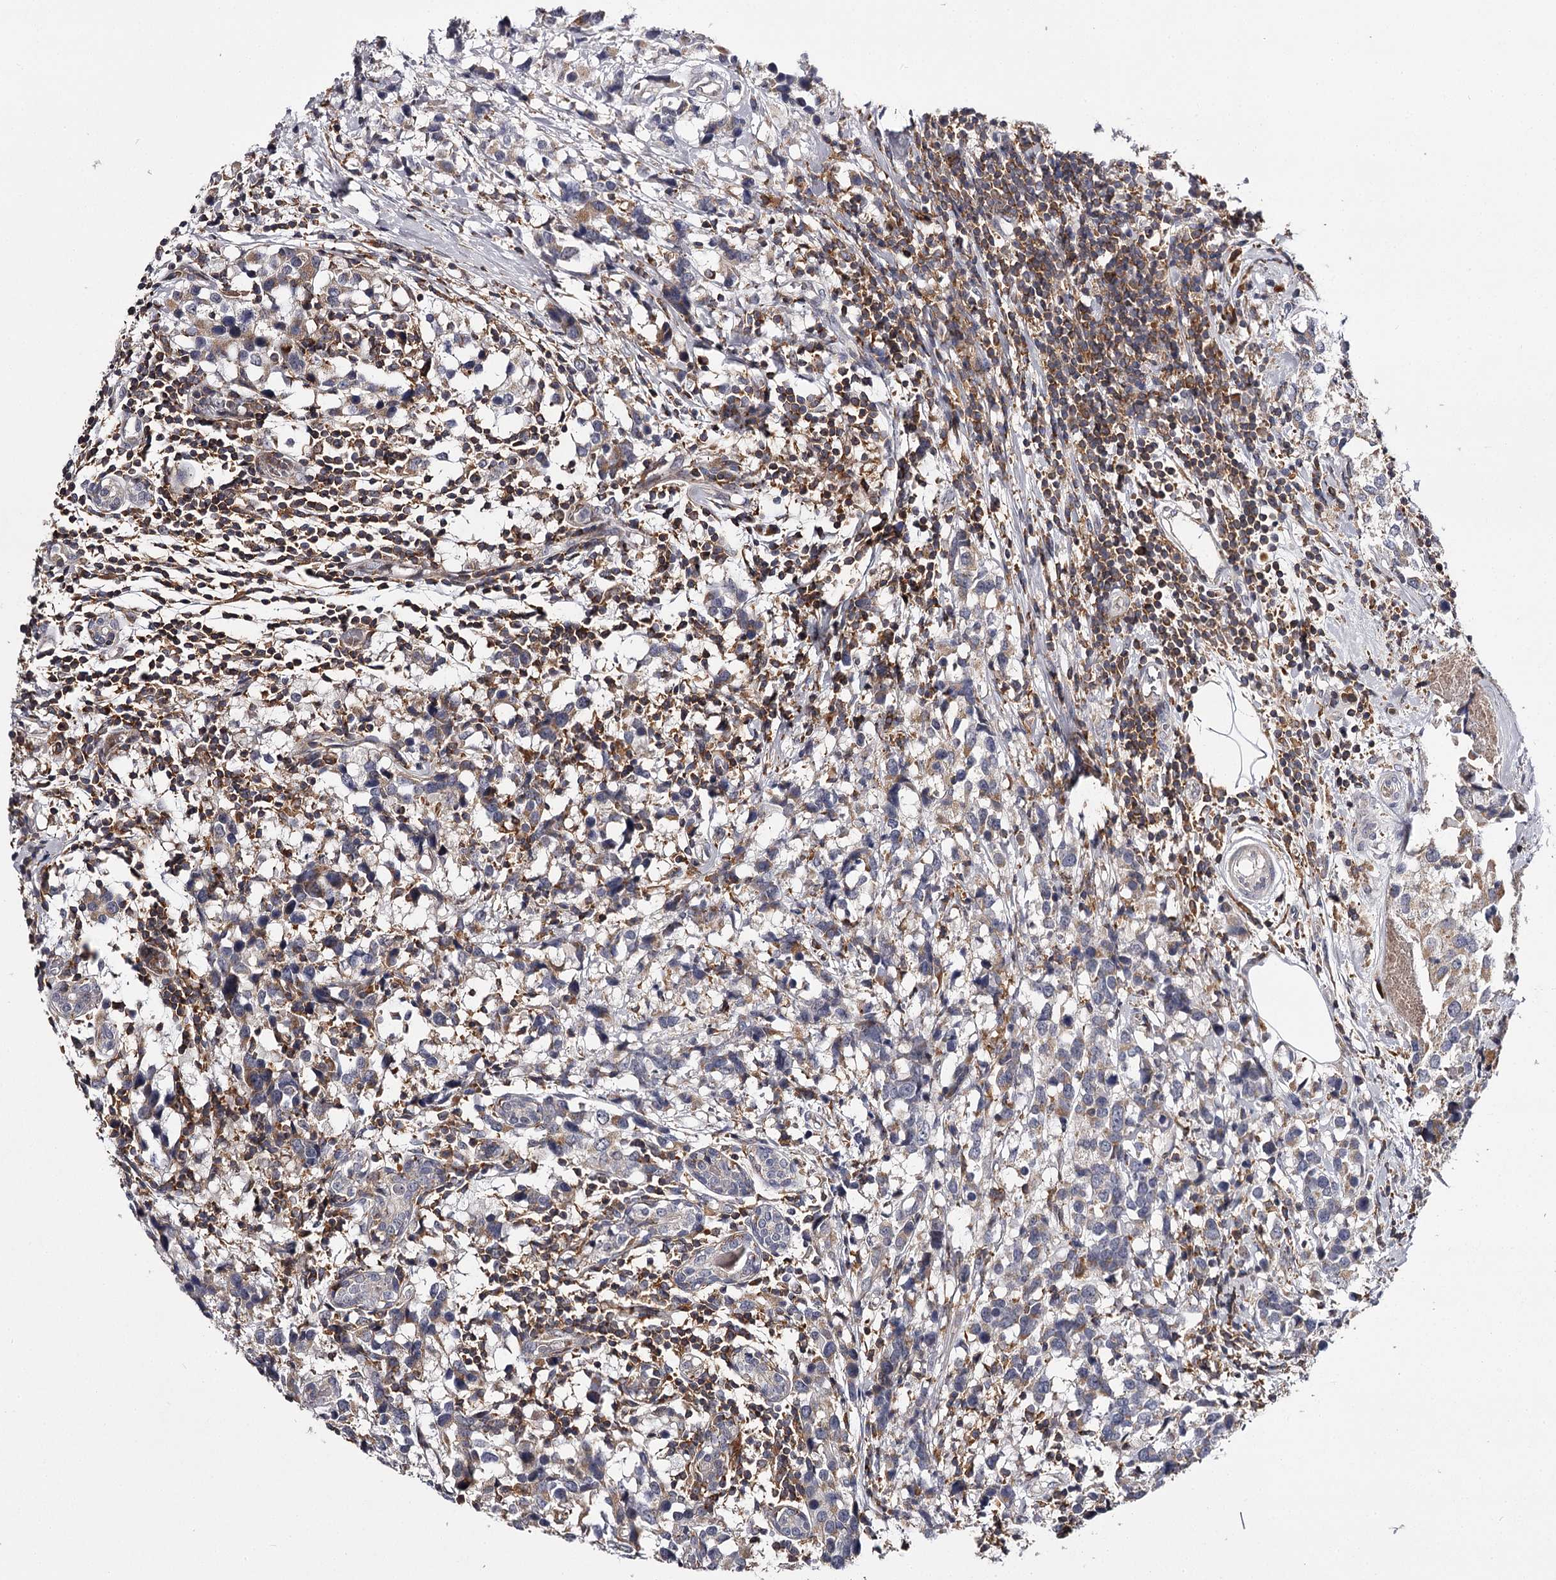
{"staining": {"intensity": "weak", "quantity": "<25%", "location": "cytoplasmic/membranous"}, "tissue": "breast cancer", "cell_type": "Tumor cells", "image_type": "cancer", "snomed": [{"axis": "morphology", "description": "Lobular carcinoma"}, {"axis": "topography", "description": "Breast"}], "caption": "An image of human breast cancer (lobular carcinoma) is negative for staining in tumor cells.", "gene": "RASSF6", "patient": {"sex": "female", "age": 59}}